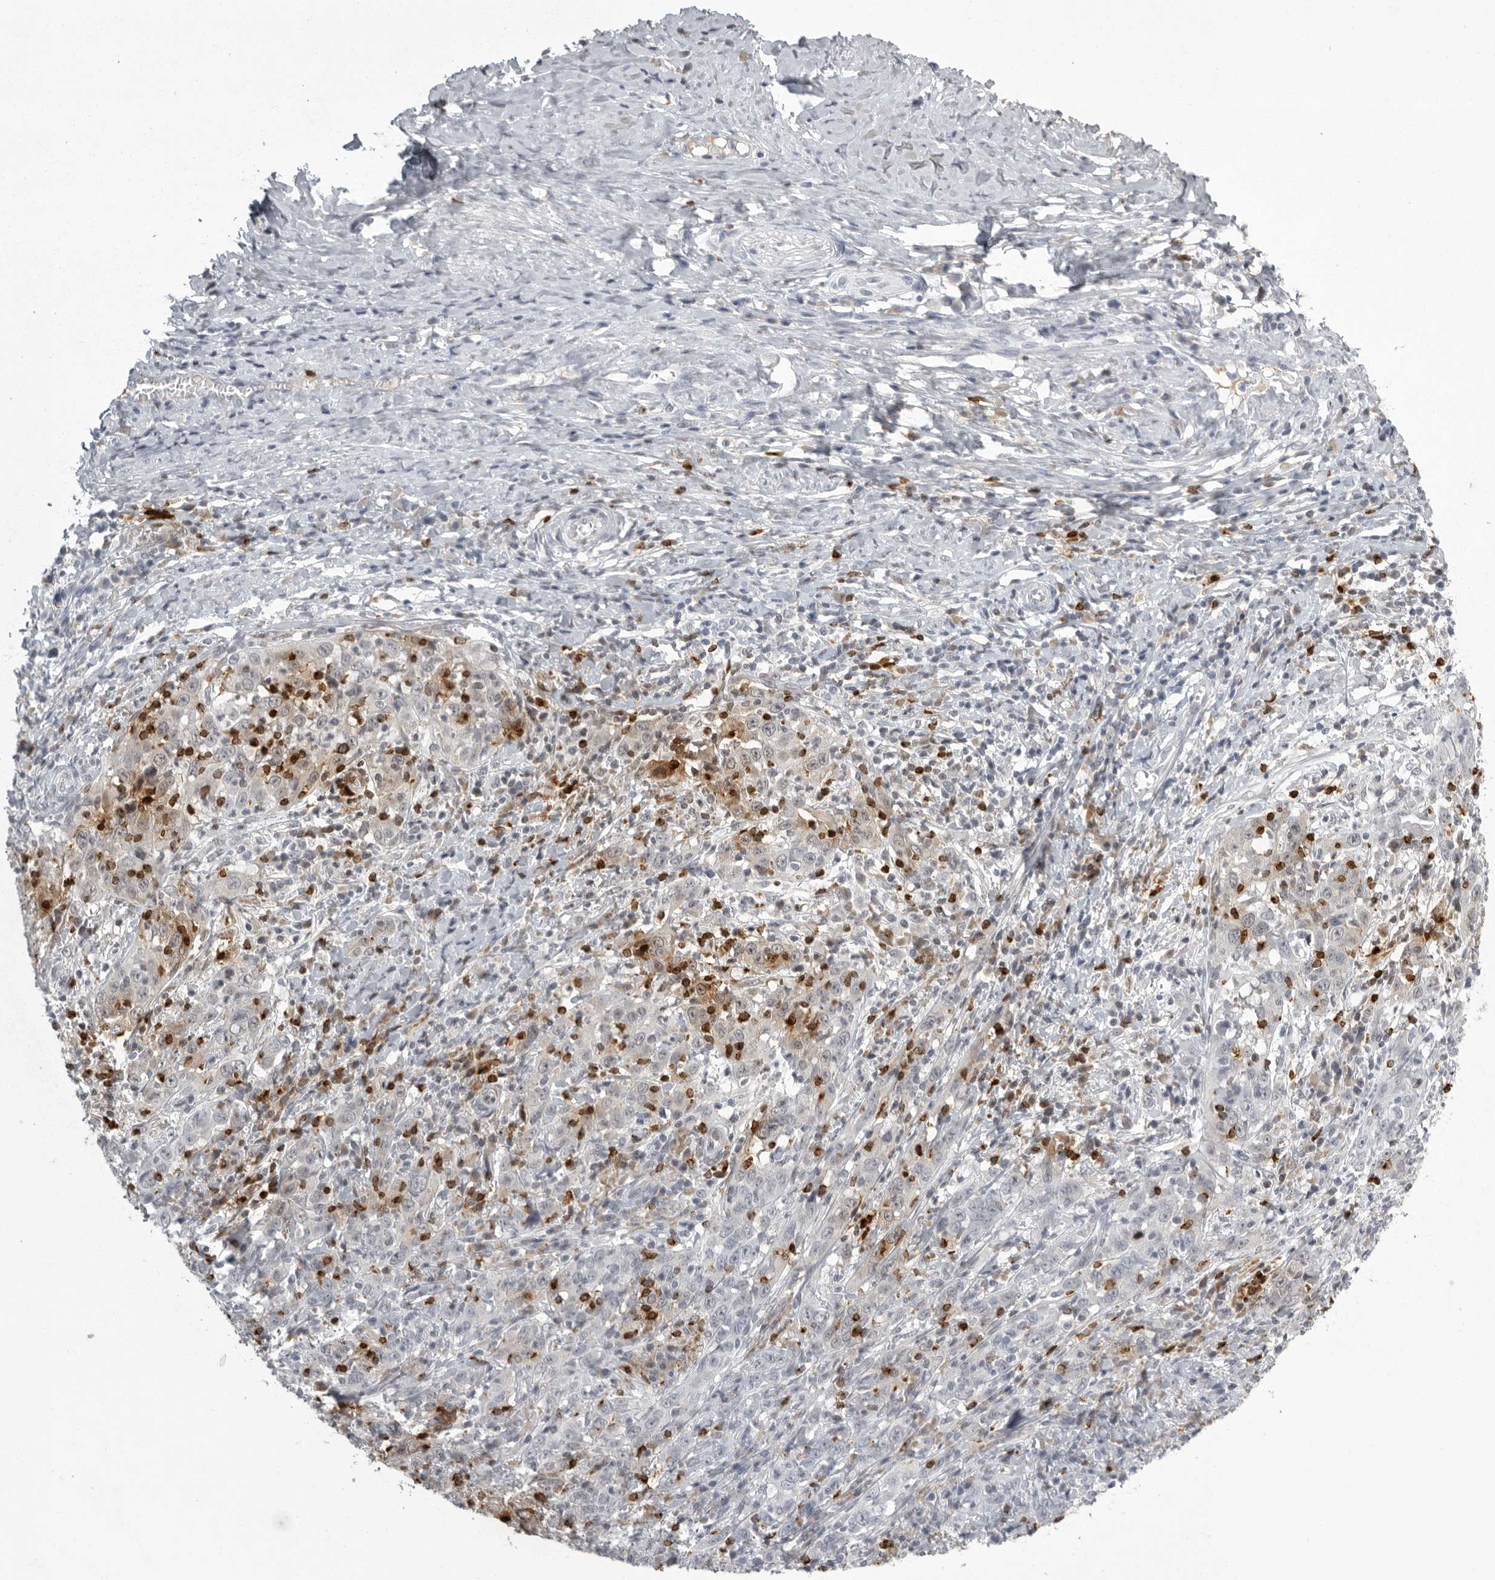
{"staining": {"intensity": "negative", "quantity": "none", "location": "none"}, "tissue": "cervical cancer", "cell_type": "Tumor cells", "image_type": "cancer", "snomed": [{"axis": "morphology", "description": "Squamous cell carcinoma, NOS"}, {"axis": "topography", "description": "Cervix"}], "caption": "Immunohistochemistry (IHC) of human squamous cell carcinoma (cervical) exhibits no staining in tumor cells.", "gene": "GNLY", "patient": {"sex": "female", "age": 46}}